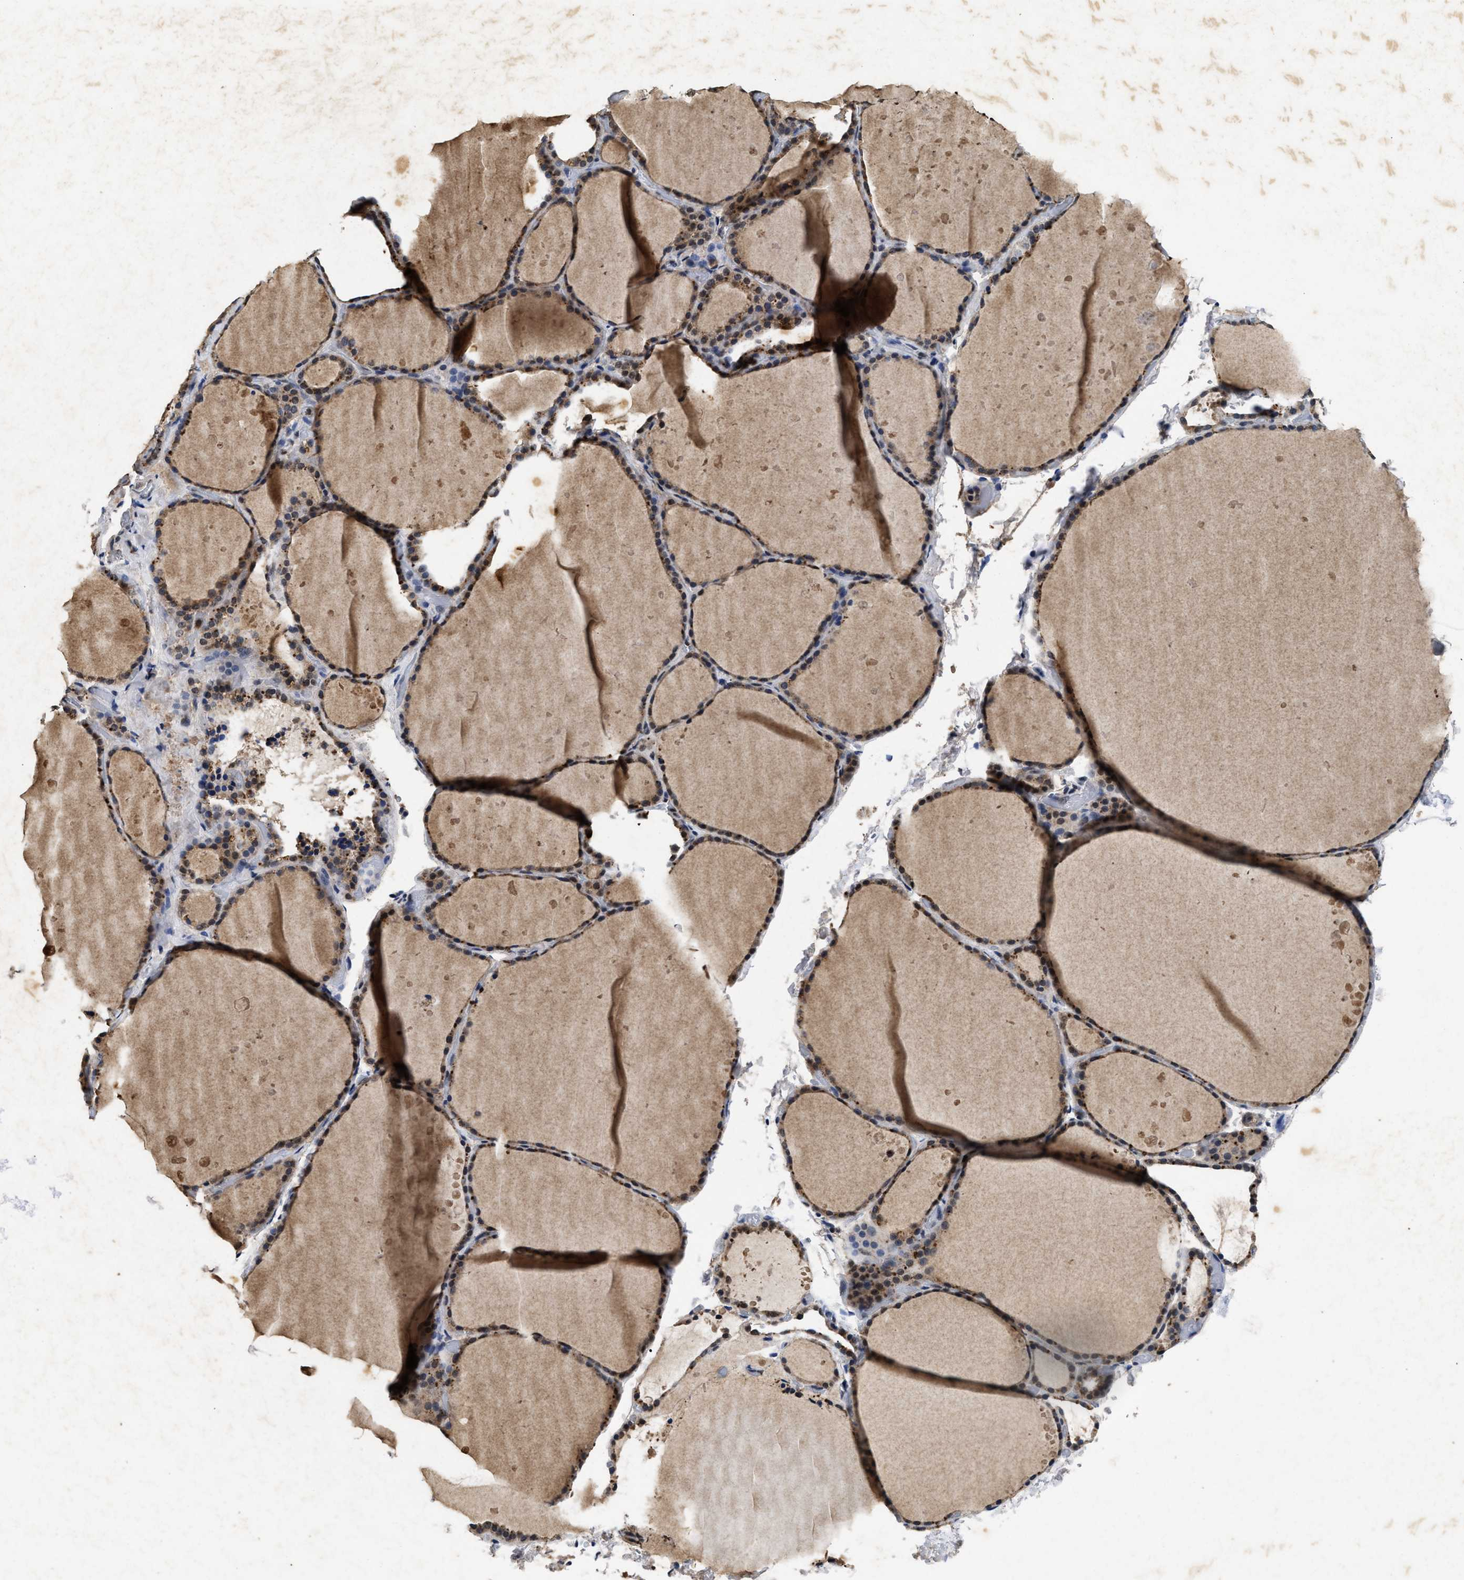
{"staining": {"intensity": "weak", "quantity": ">75%", "location": "cytoplasmic/membranous,nuclear"}, "tissue": "thyroid gland", "cell_type": "Glandular cells", "image_type": "normal", "snomed": [{"axis": "morphology", "description": "Normal tissue, NOS"}, {"axis": "topography", "description": "Thyroid gland"}], "caption": "This is an image of immunohistochemistry staining of unremarkable thyroid gland, which shows weak expression in the cytoplasmic/membranous,nuclear of glandular cells.", "gene": "ACOX1", "patient": {"sex": "female", "age": 44}}